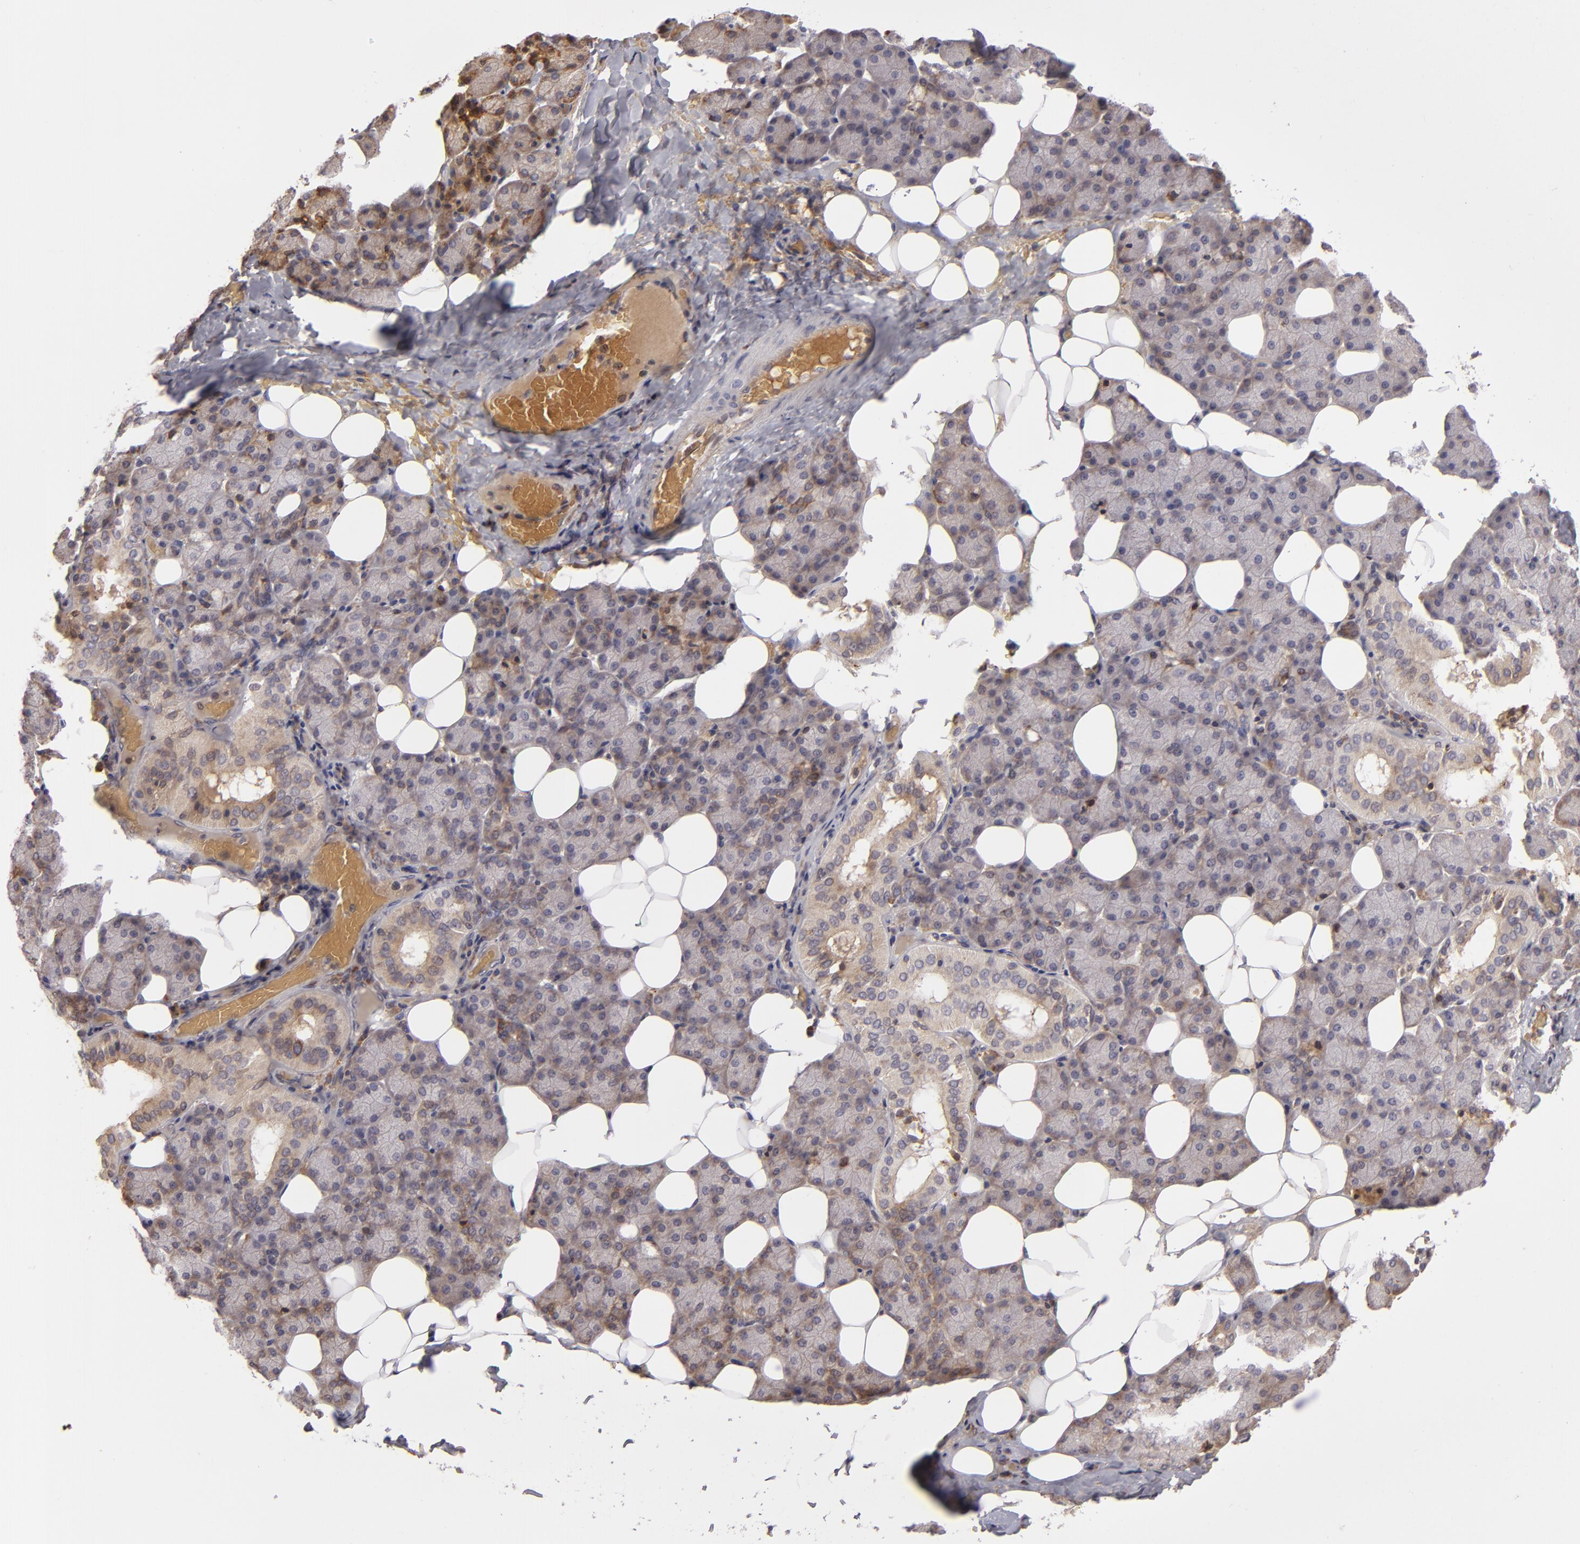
{"staining": {"intensity": "moderate", "quantity": ">75%", "location": "cytoplasmic/membranous"}, "tissue": "salivary gland", "cell_type": "Glandular cells", "image_type": "normal", "snomed": [{"axis": "morphology", "description": "Normal tissue, NOS"}, {"axis": "topography", "description": "Lymph node"}, {"axis": "topography", "description": "Salivary gland"}], "caption": "Protein staining by immunohistochemistry (IHC) reveals moderate cytoplasmic/membranous staining in approximately >75% of glandular cells in normal salivary gland.", "gene": "CFB", "patient": {"sex": "male", "age": 8}}